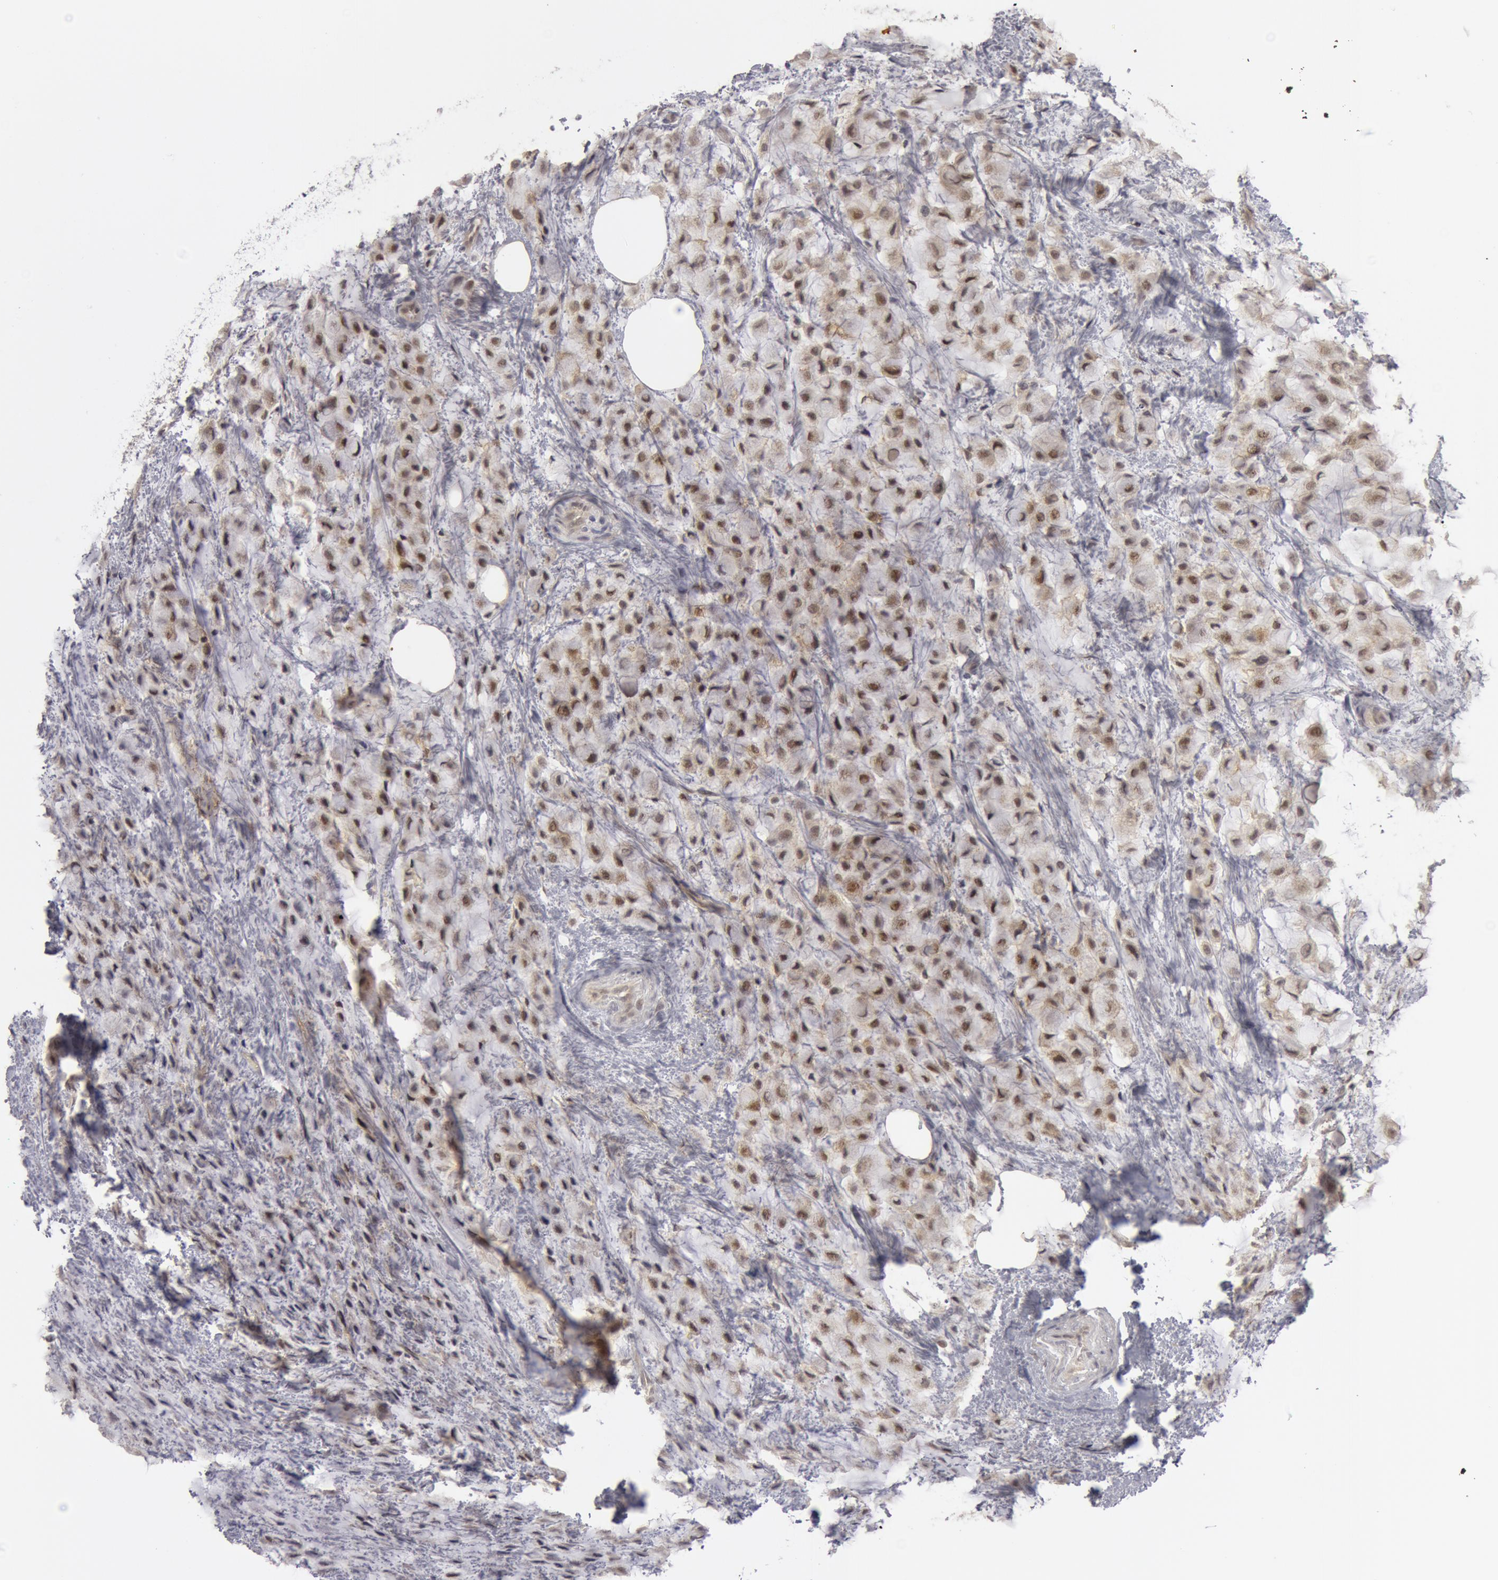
{"staining": {"intensity": "weak", "quantity": "25%-75%", "location": "nuclear"}, "tissue": "breast cancer", "cell_type": "Tumor cells", "image_type": "cancer", "snomed": [{"axis": "morphology", "description": "Lobular carcinoma"}, {"axis": "topography", "description": "Breast"}], "caption": "Breast lobular carcinoma stained for a protein (brown) exhibits weak nuclear positive expression in about 25%-75% of tumor cells.", "gene": "OASL", "patient": {"sex": "female", "age": 85}}